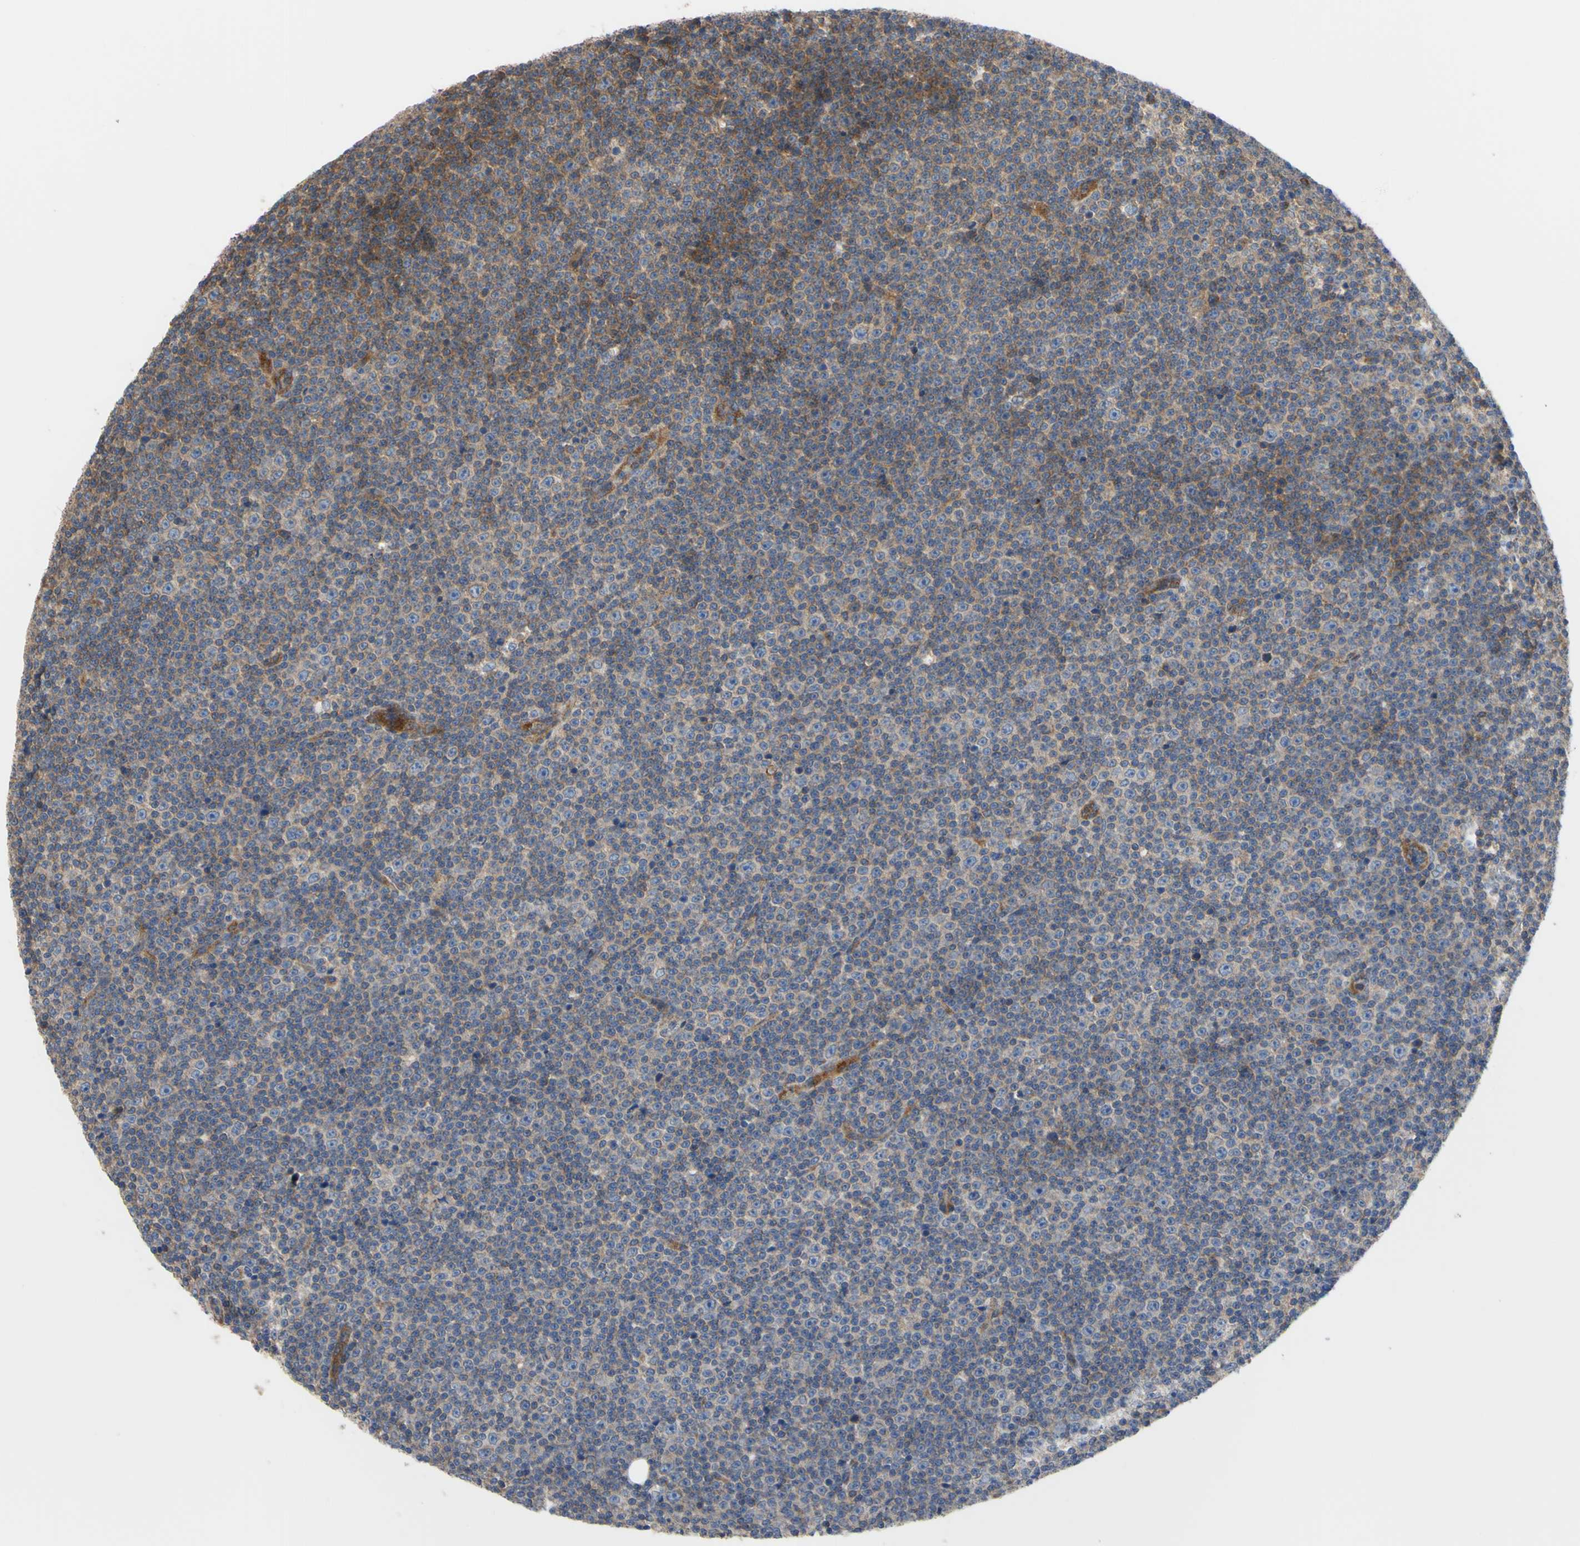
{"staining": {"intensity": "moderate", "quantity": "25%-75%", "location": "cytoplasmic/membranous"}, "tissue": "lymphoma", "cell_type": "Tumor cells", "image_type": "cancer", "snomed": [{"axis": "morphology", "description": "Malignant lymphoma, non-Hodgkin's type, Low grade"}, {"axis": "topography", "description": "Lymph node"}], "caption": "Immunohistochemical staining of lymphoma demonstrates medium levels of moderate cytoplasmic/membranous staining in about 25%-75% of tumor cells. The staining was performed using DAB, with brown indicating positive protein expression. Nuclei are stained blue with hematoxylin.", "gene": "BECN1", "patient": {"sex": "female", "age": 67}}